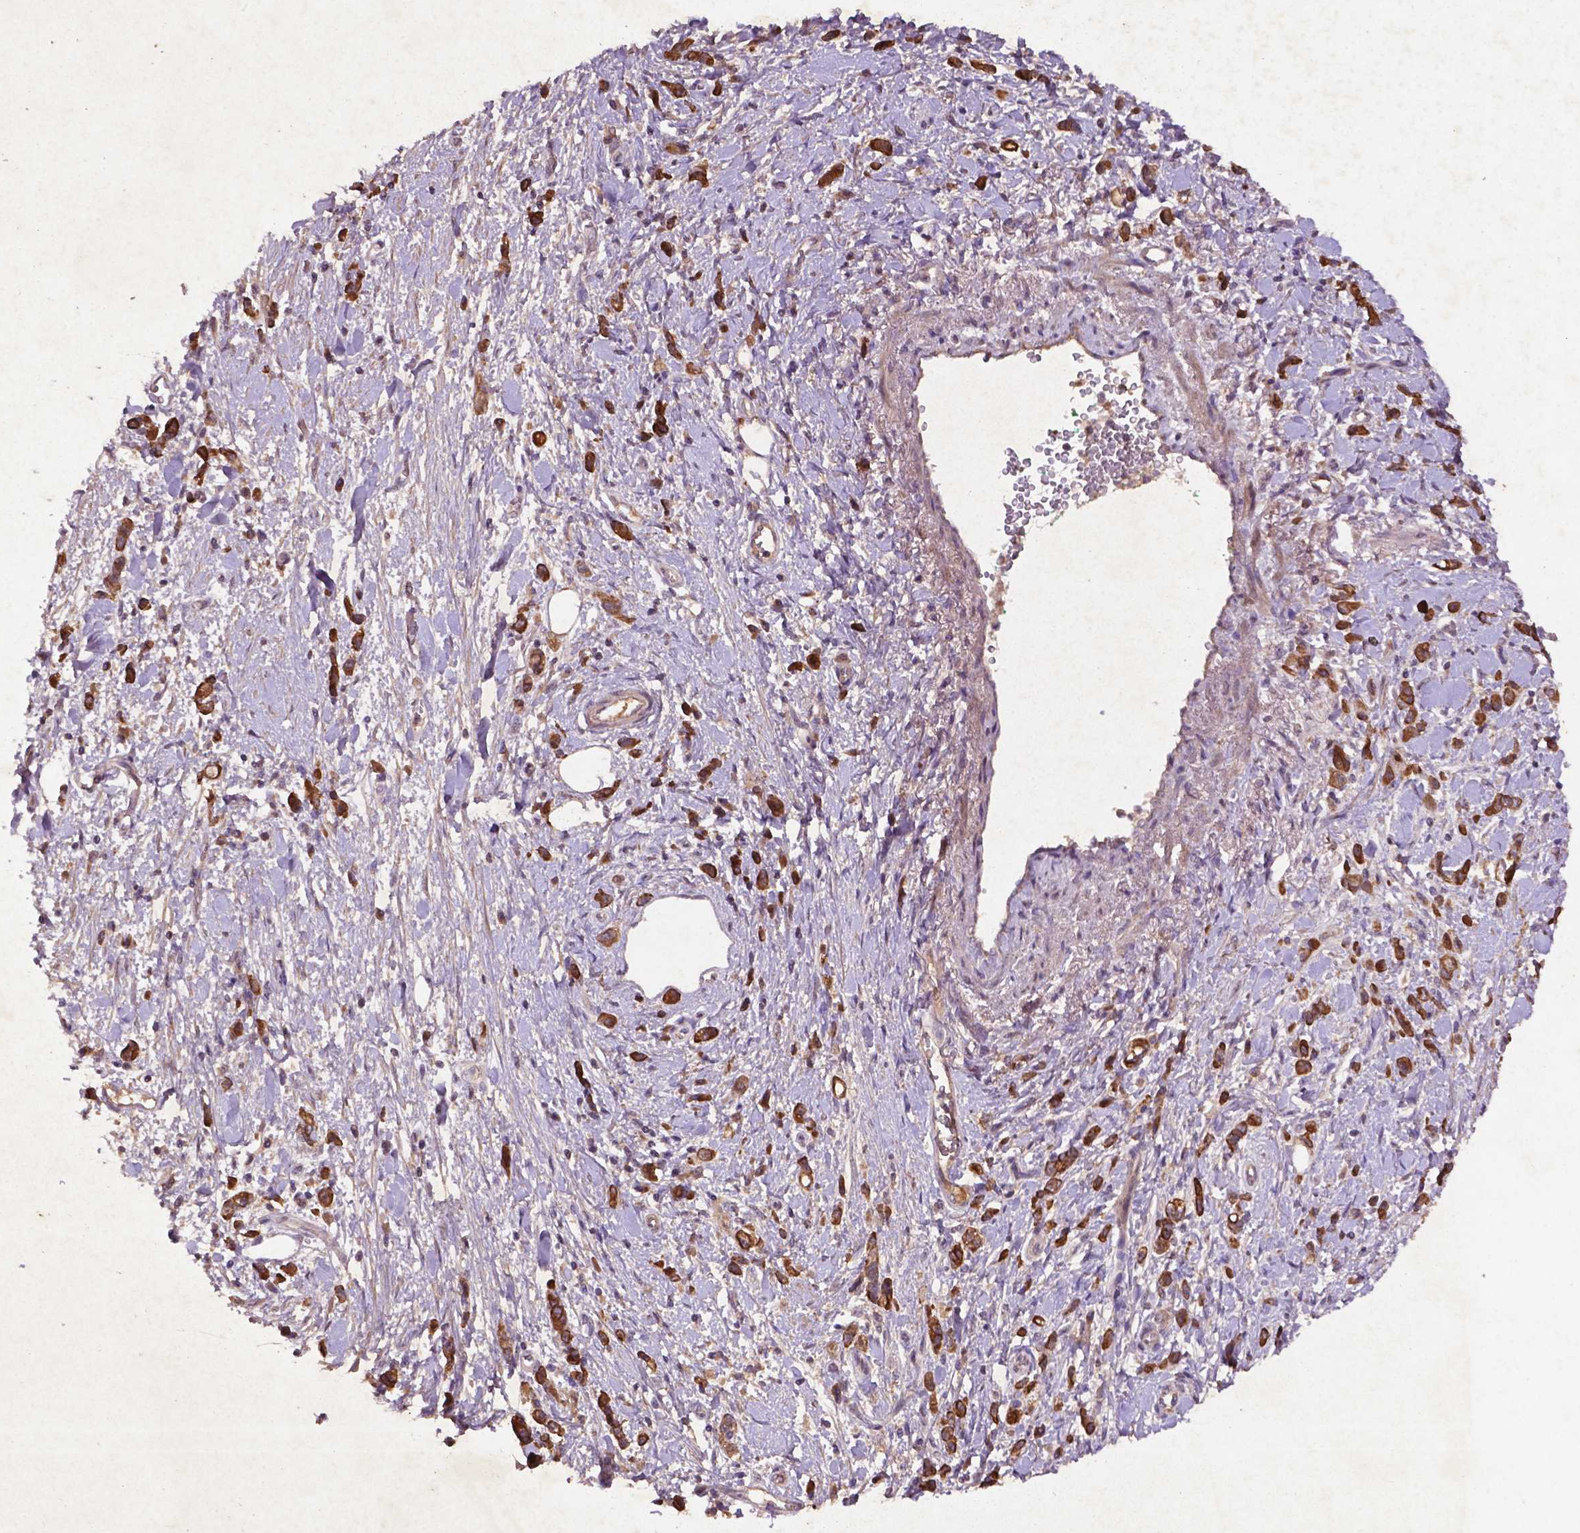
{"staining": {"intensity": "strong", "quantity": ">75%", "location": "cytoplasmic/membranous"}, "tissue": "stomach cancer", "cell_type": "Tumor cells", "image_type": "cancer", "snomed": [{"axis": "morphology", "description": "Adenocarcinoma, NOS"}, {"axis": "topography", "description": "Stomach"}], "caption": "An immunohistochemistry (IHC) image of neoplastic tissue is shown. Protein staining in brown highlights strong cytoplasmic/membranous positivity in stomach cancer within tumor cells. (brown staining indicates protein expression, while blue staining denotes nuclei).", "gene": "COQ2", "patient": {"sex": "male", "age": 77}}